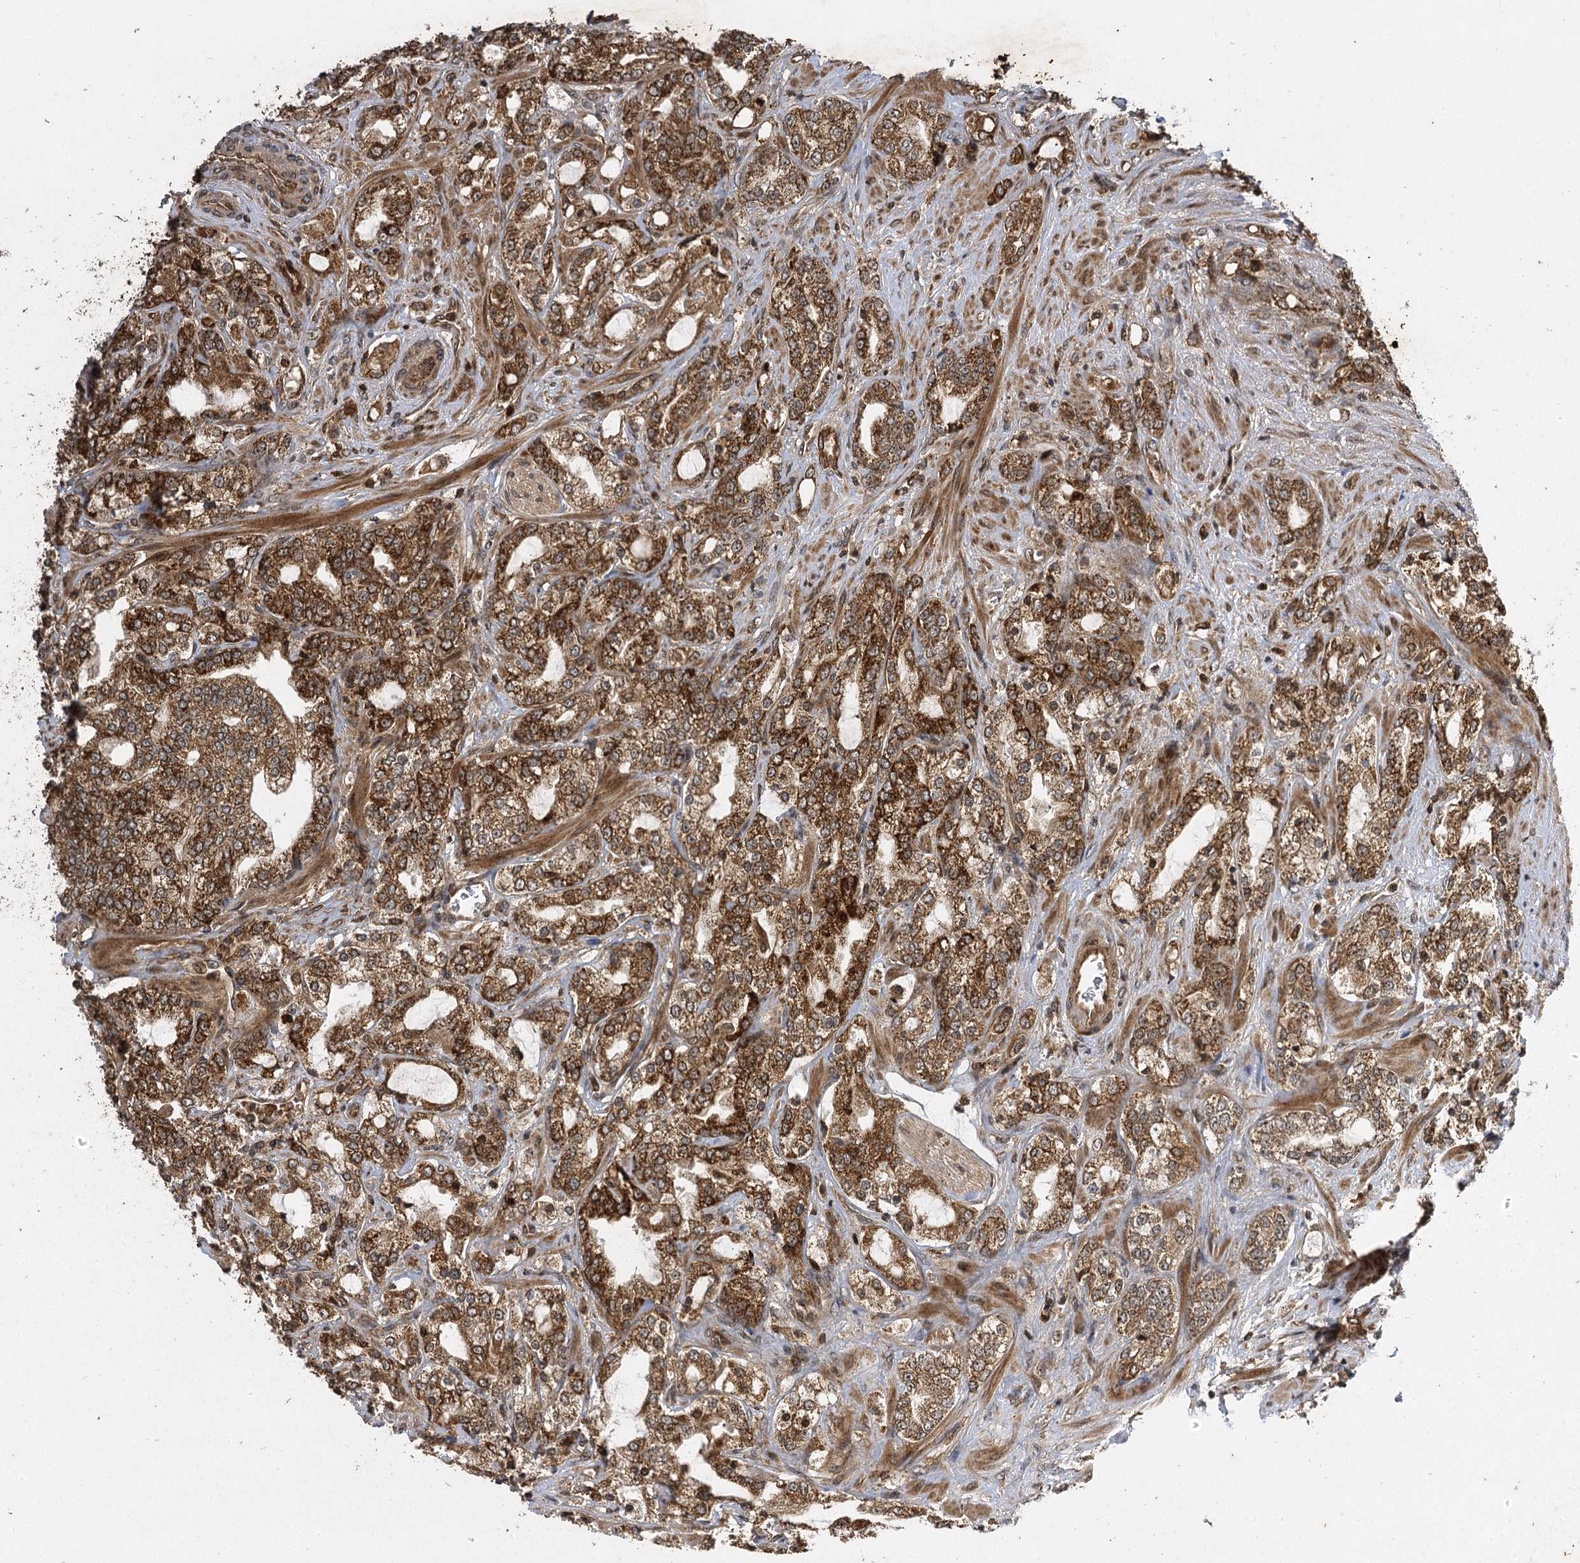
{"staining": {"intensity": "moderate", "quantity": ">75%", "location": "cytoplasmic/membranous"}, "tissue": "prostate cancer", "cell_type": "Tumor cells", "image_type": "cancer", "snomed": [{"axis": "morphology", "description": "Adenocarcinoma, High grade"}, {"axis": "topography", "description": "Prostate"}], "caption": "Immunohistochemical staining of human prostate cancer (adenocarcinoma (high-grade)) exhibits medium levels of moderate cytoplasmic/membranous protein positivity in about >75% of tumor cells.", "gene": "IL11RA", "patient": {"sex": "male", "age": 64}}